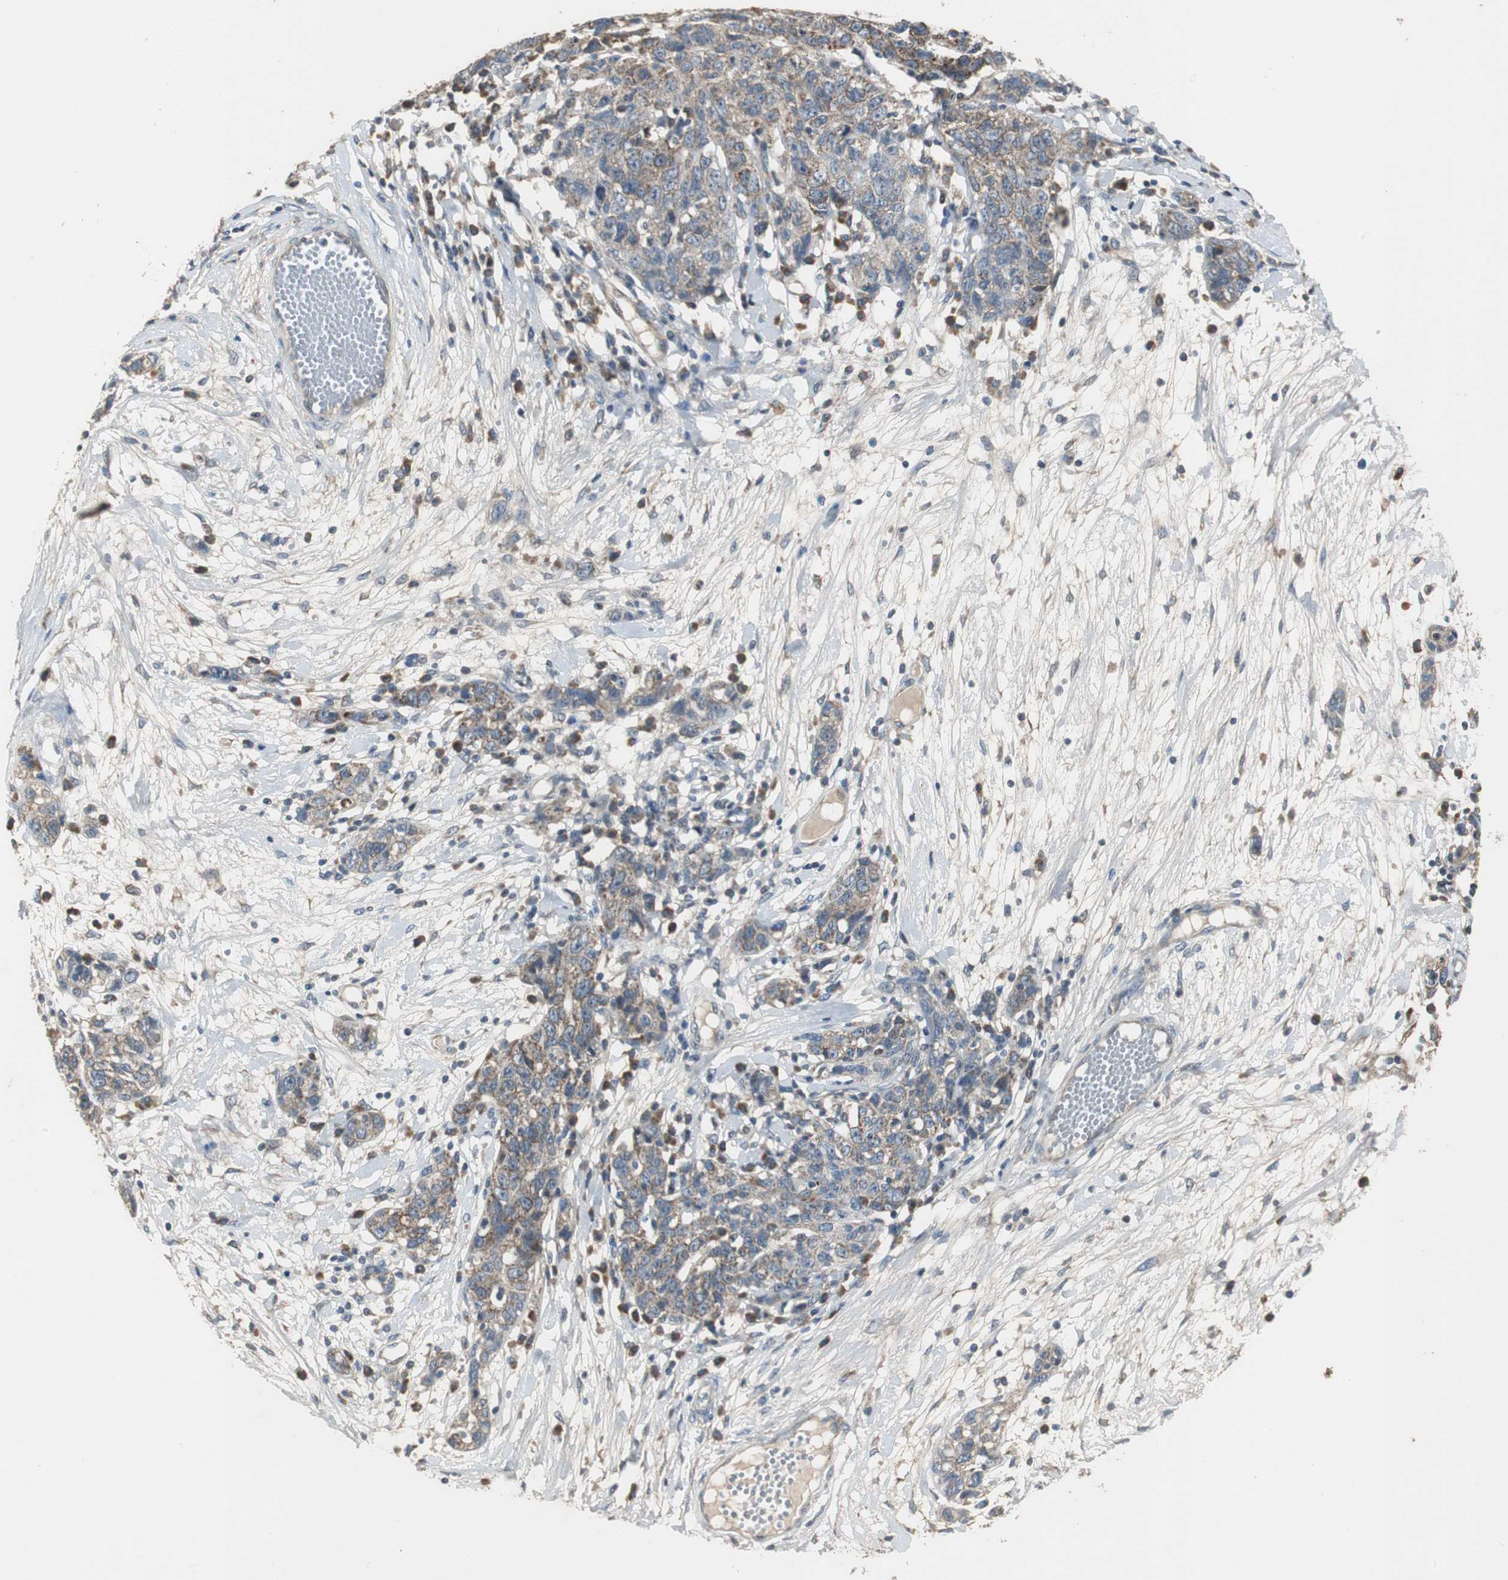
{"staining": {"intensity": "weak", "quantity": ">75%", "location": "cytoplasmic/membranous"}, "tissue": "ovarian cancer", "cell_type": "Tumor cells", "image_type": "cancer", "snomed": [{"axis": "morphology", "description": "Cystadenocarcinoma, serous, NOS"}, {"axis": "topography", "description": "Ovary"}], "caption": "Tumor cells exhibit weak cytoplasmic/membranous staining in about >75% of cells in ovarian cancer. The protein is shown in brown color, while the nuclei are stained blue.", "gene": "MYT1", "patient": {"sex": "female", "age": 71}}